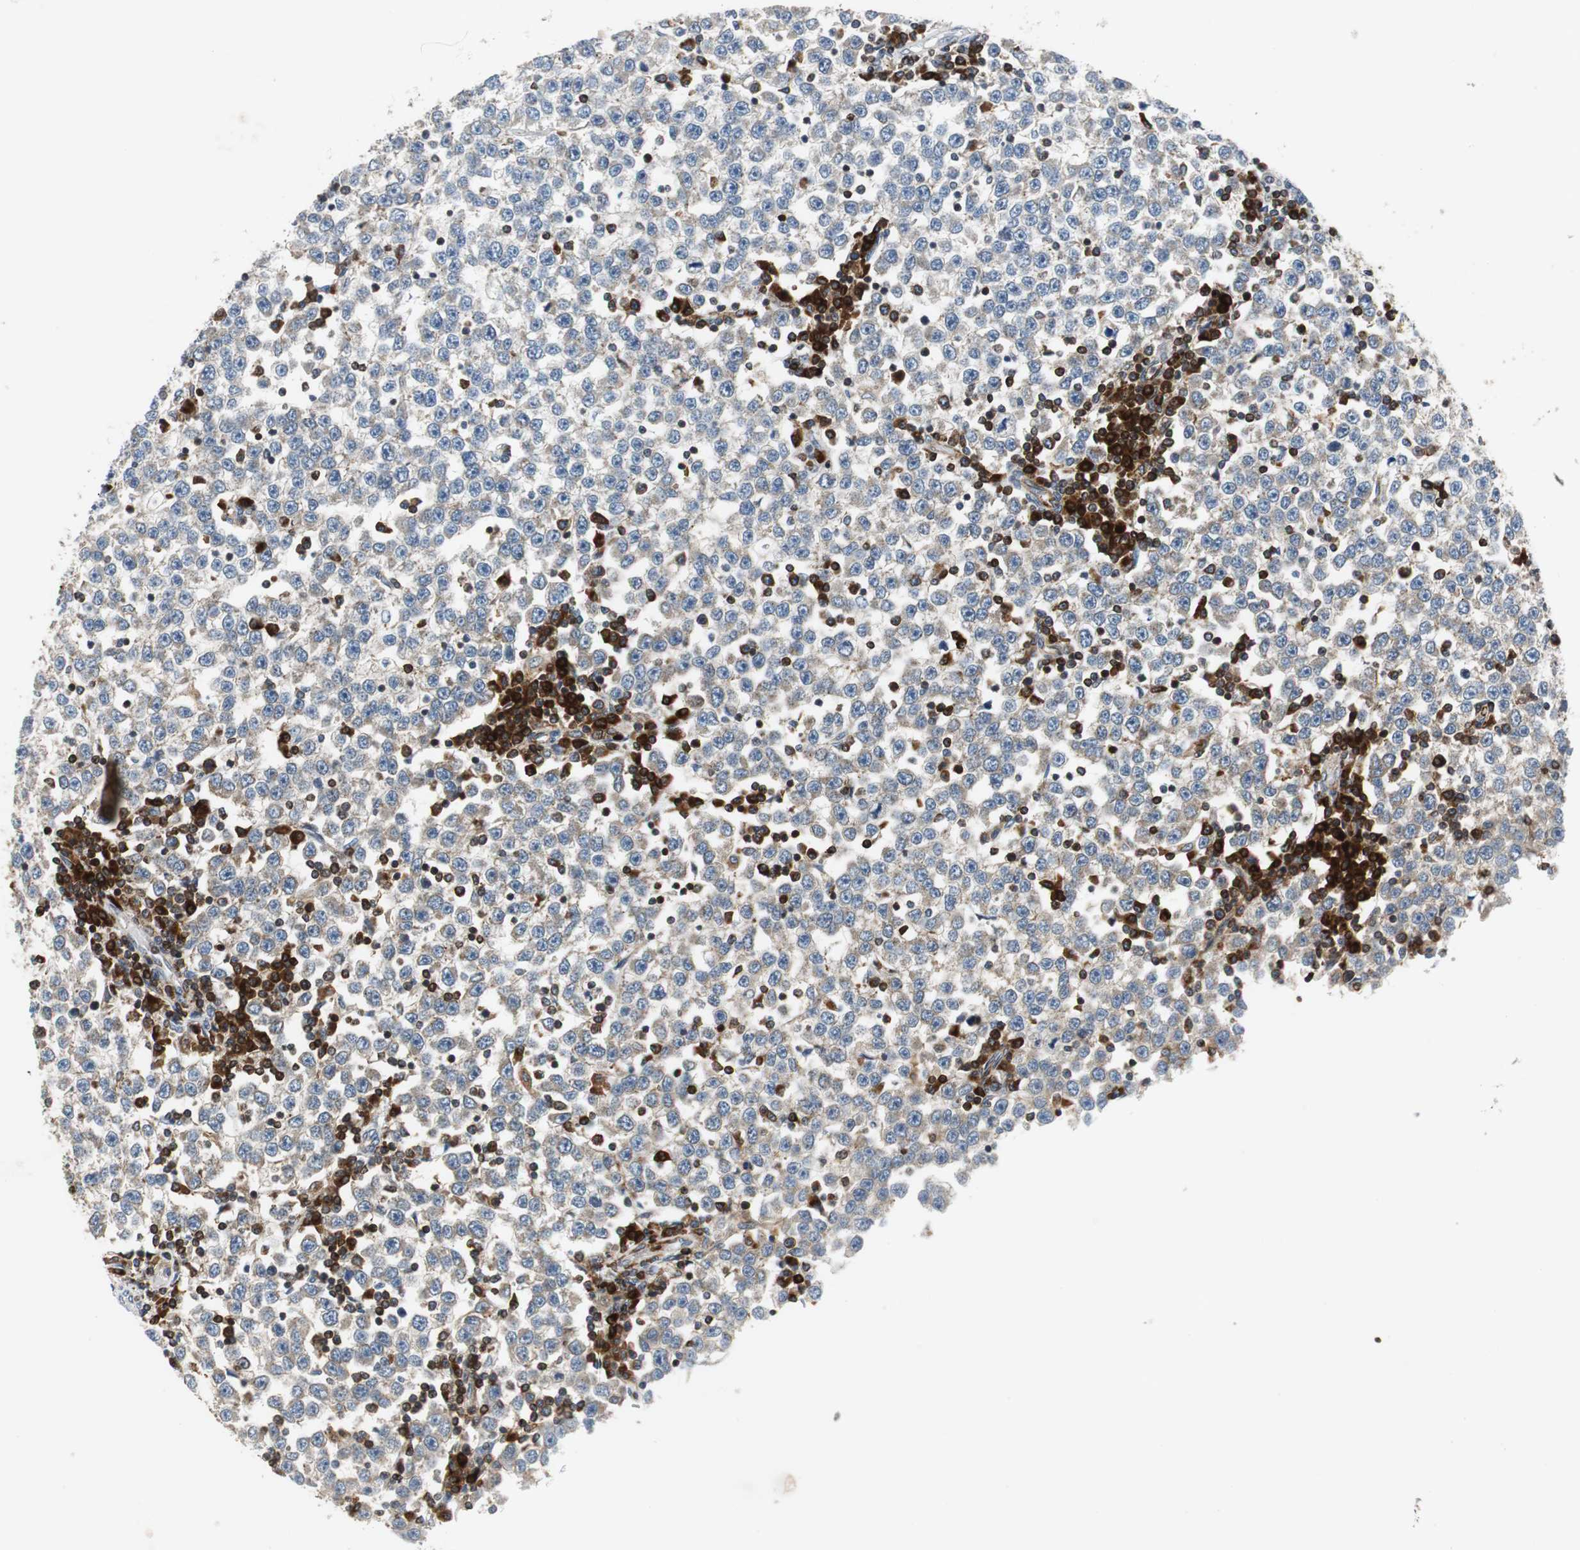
{"staining": {"intensity": "weak", "quantity": "25%-75%", "location": "cytoplasmic/membranous"}, "tissue": "testis cancer", "cell_type": "Tumor cells", "image_type": "cancer", "snomed": [{"axis": "morphology", "description": "Seminoma, NOS"}, {"axis": "topography", "description": "Testis"}], "caption": "A high-resolution micrograph shows IHC staining of testis cancer, which displays weak cytoplasmic/membranous positivity in about 25%-75% of tumor cells.", "gene": "TUBA4A", "patient": {"sex": "male", "age": 65}}